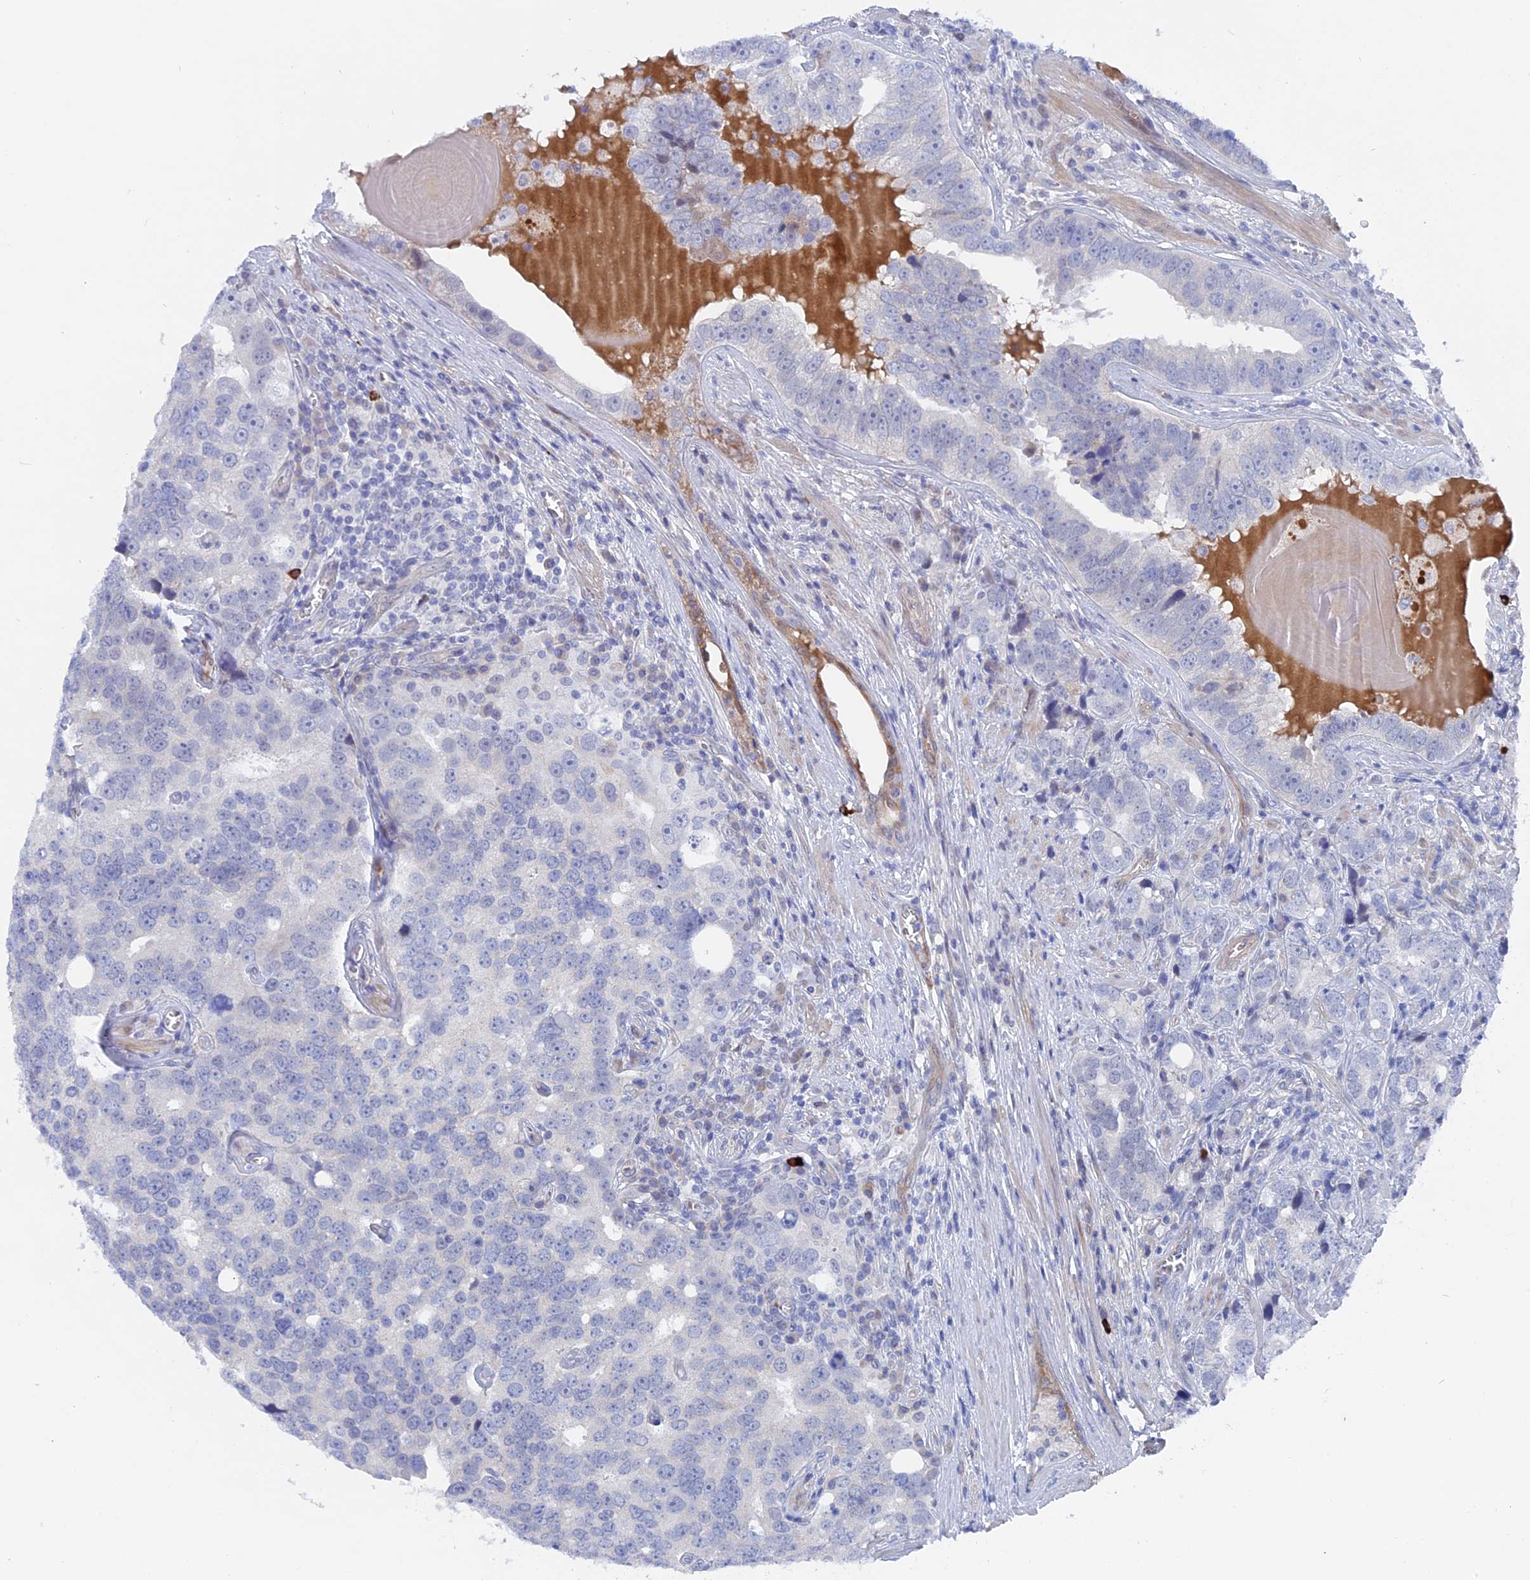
{"staining": {"intensity": "negative", "quantity": "none", "location": "none"}, "tissue": "prostate cancer", "cell_type": "Tumor cells", "image_type": "cancer", "snomed": [{"axis": "morphology", "description": "Adenocarcinoma, High grade"}, {"axis": "topography", "description": "Prostate"}], "caption": "High magnification brightfield microscopy of adenocarcinoma (high-grade) (prostate) stained with DAB (3,3'-diaminobenzidine) (brown) and counterstained with hematoxylin (blue): tumor cells show no significant staining.", "gene": "DACT3", "patient": {"sex": "male", "age": 71}}